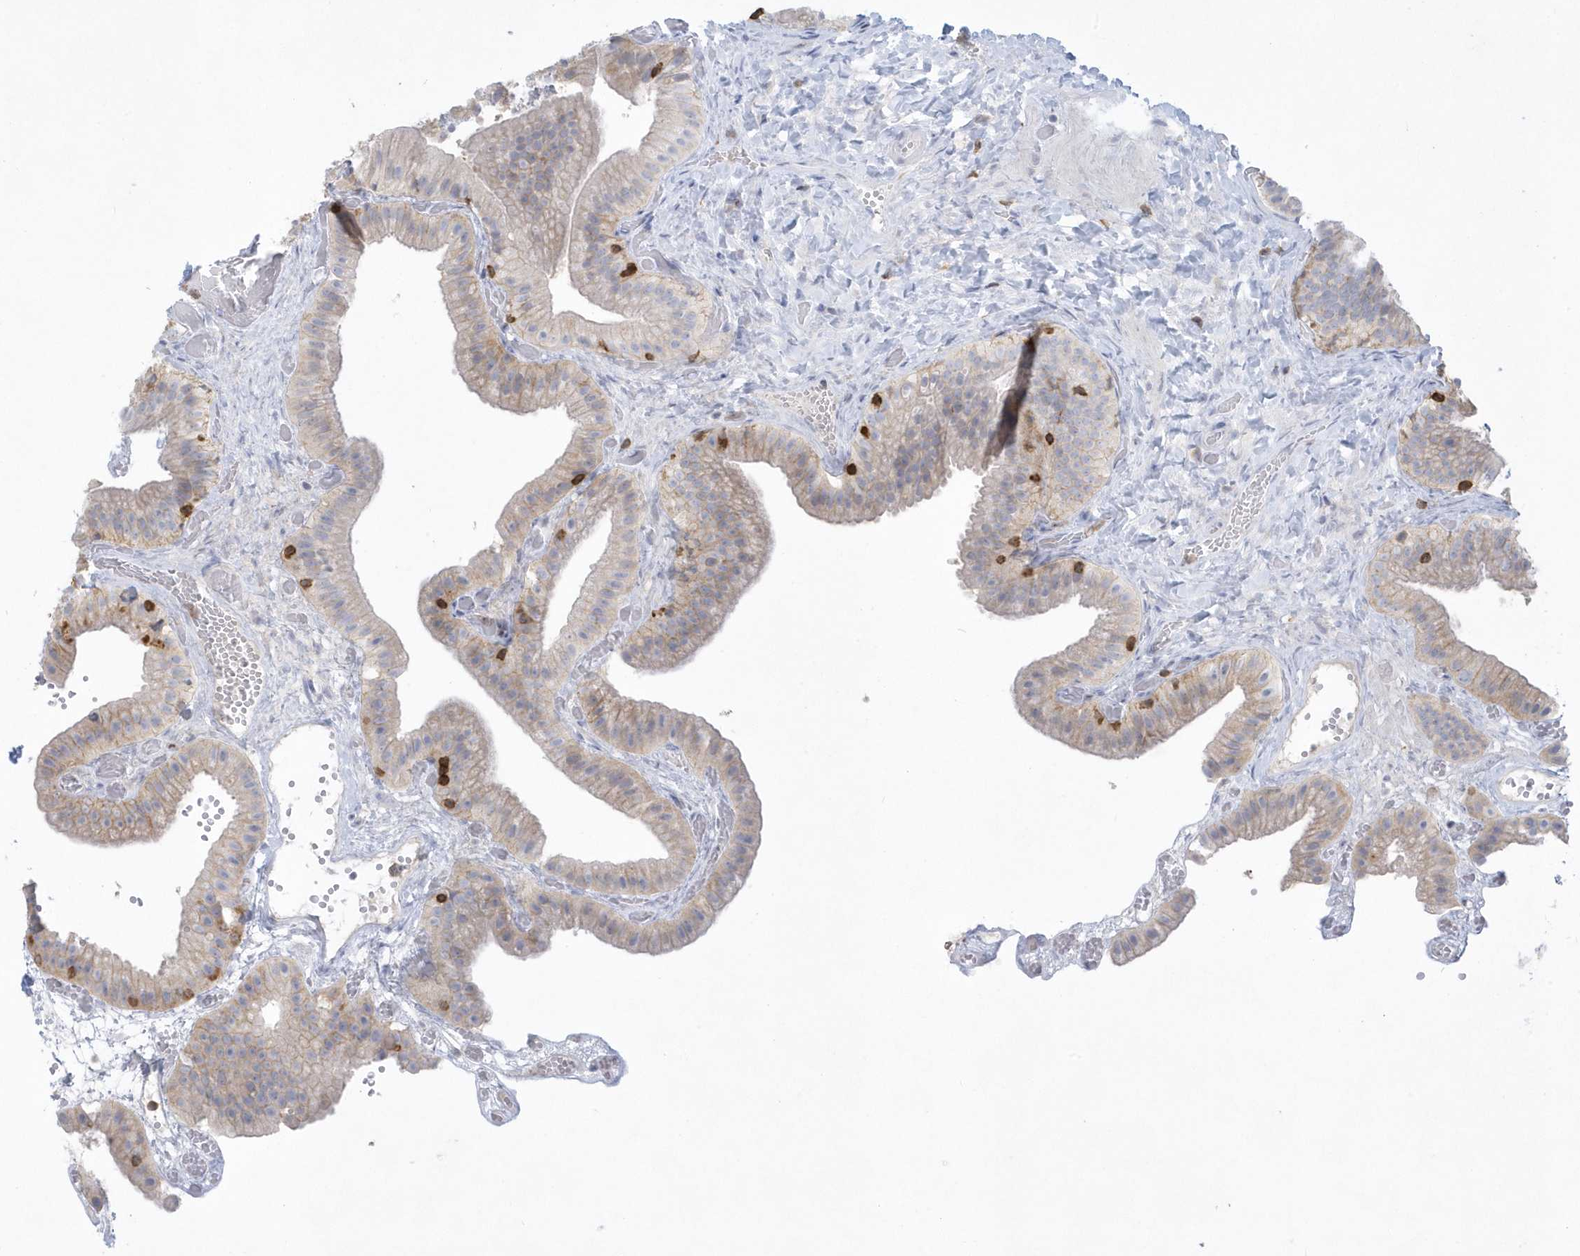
{"staining": {"intensity": "weak", "quantity": "<25%", "location": "cytoplasmic/membranous"}, "tissue": "gallbladder", "cell_type": "Glandular cells", "image_type": "normal", "snomed": [{"axis": "morphology", "description": "Normal tissue, NOS"}, {"axis": "topography", "description": "Gallbladder"}], "caption": "Histopathology image shows no significant protein staining in glandular cells of unremarkable gallbladder. The staining is performed using DAB (3,3'-diaminobenzidine) brown chromogen with nuclei counter-stained in using hematoxylin.", "gene": "PSD4", "patient": {"sex": "female", "age": 64}}